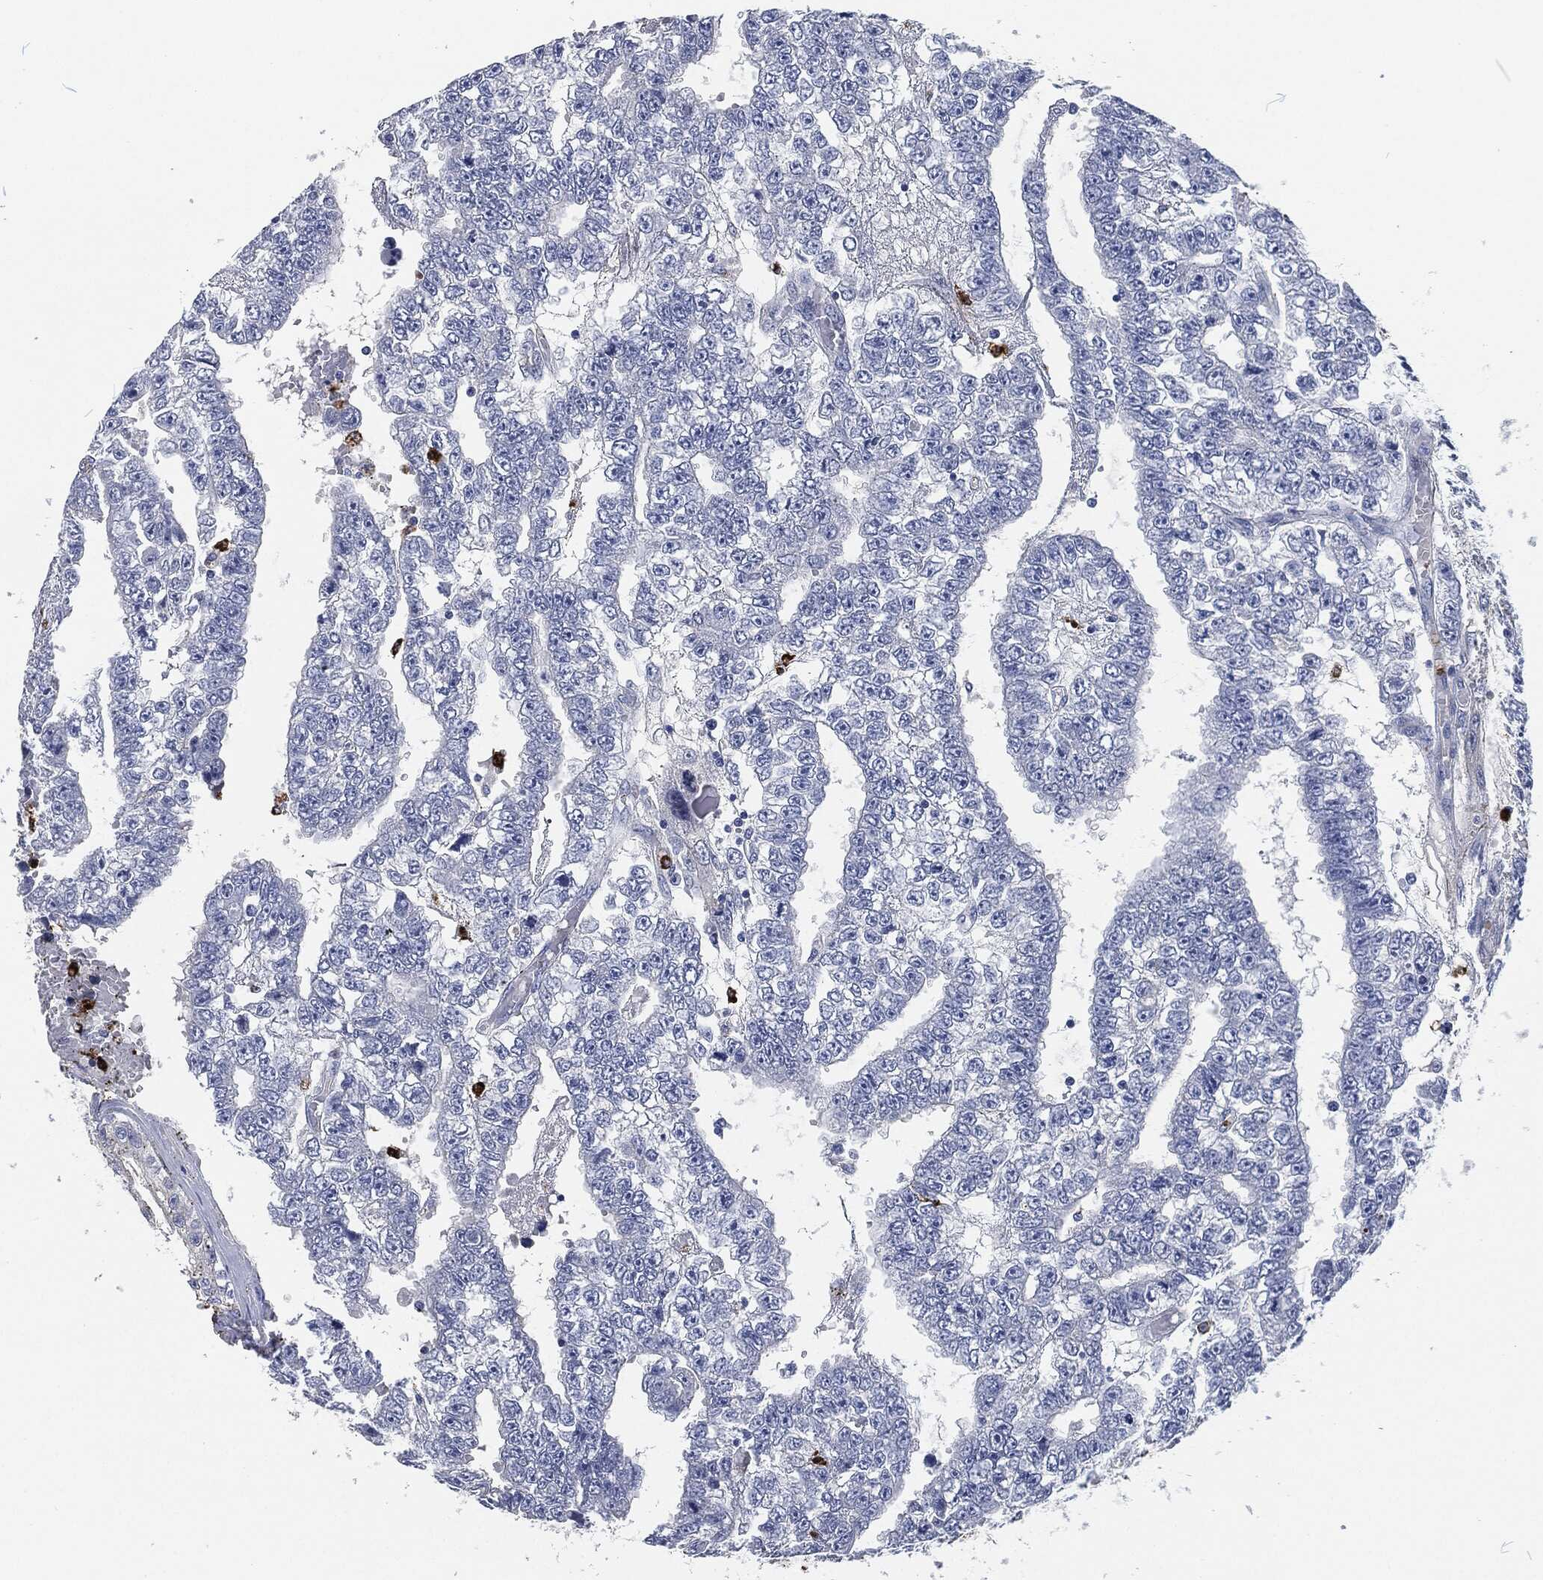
{"staining": {"intensity": "negative", "quantity": "none", "location": "none"}, "tissue": "testis cancer", "cell_type": "Tumor cells", "image_type": "cancer", "snomed": [{"axis": "morphology", "description": "Carcinoma, Embryonal, NOS"}, {"axis": "topography", "description": "Testis"}], "caption": "A photomicrograph of testis cancer stained for a protein shows no brown staining in tumor cells.", "gene": "MPO", "patient": {"sex": "male", "age": 25}}